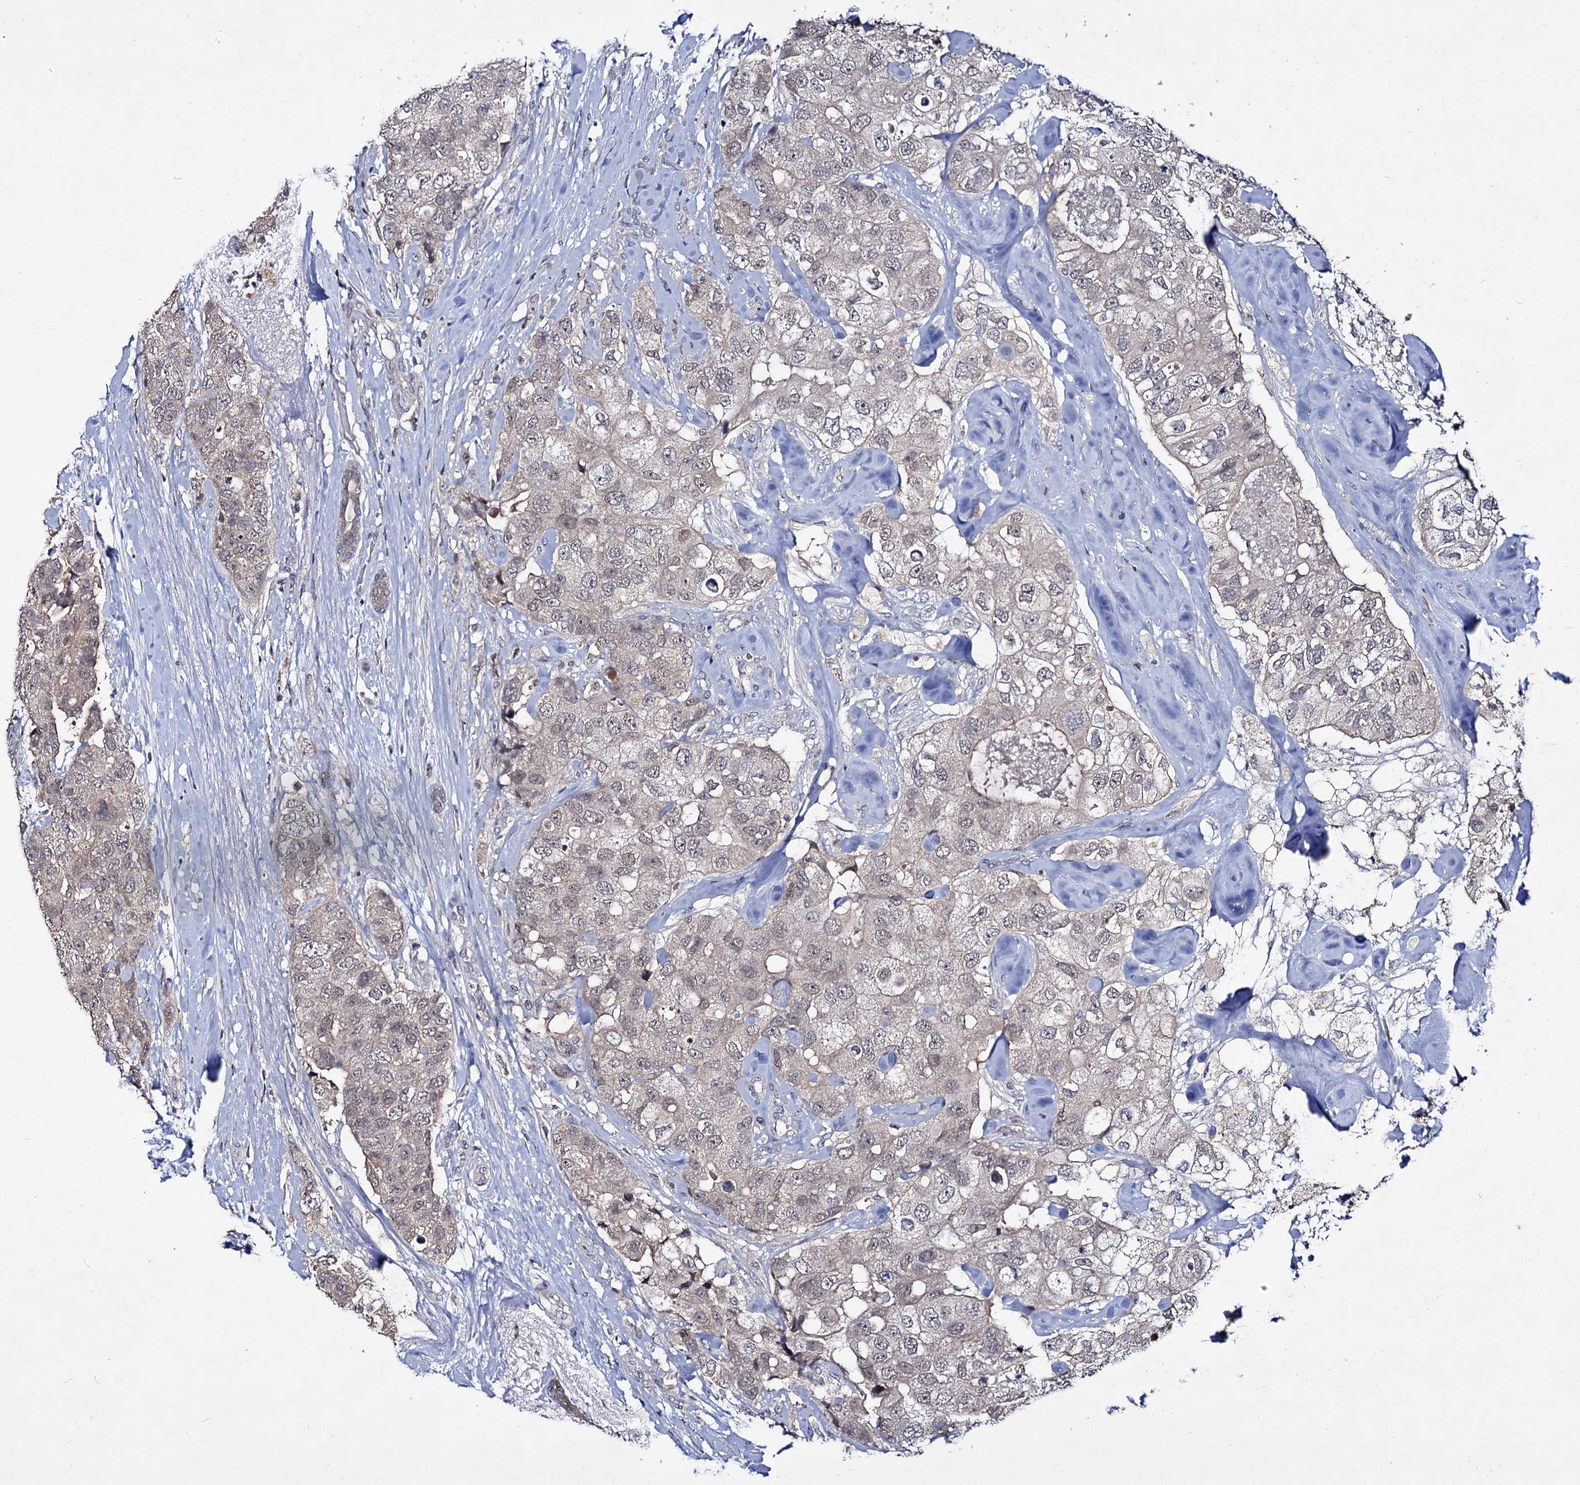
{"staining": {"intensity": "negative", "quantity": "none", "location": "none"}, "tissue": "breast cancer", "cell_type": "Tumor cells", "image_type": "cancer", "snomed": [{"axis": "morphology", "description": "Duct carcinoma"}, {"axis": "topography", "description": "Breast"}], "caption": "The histopathology image shows no staining of tumor cells in breast cancer.", "gene": "ACTR6", "patient": {"sex": "female", "age": 62}}